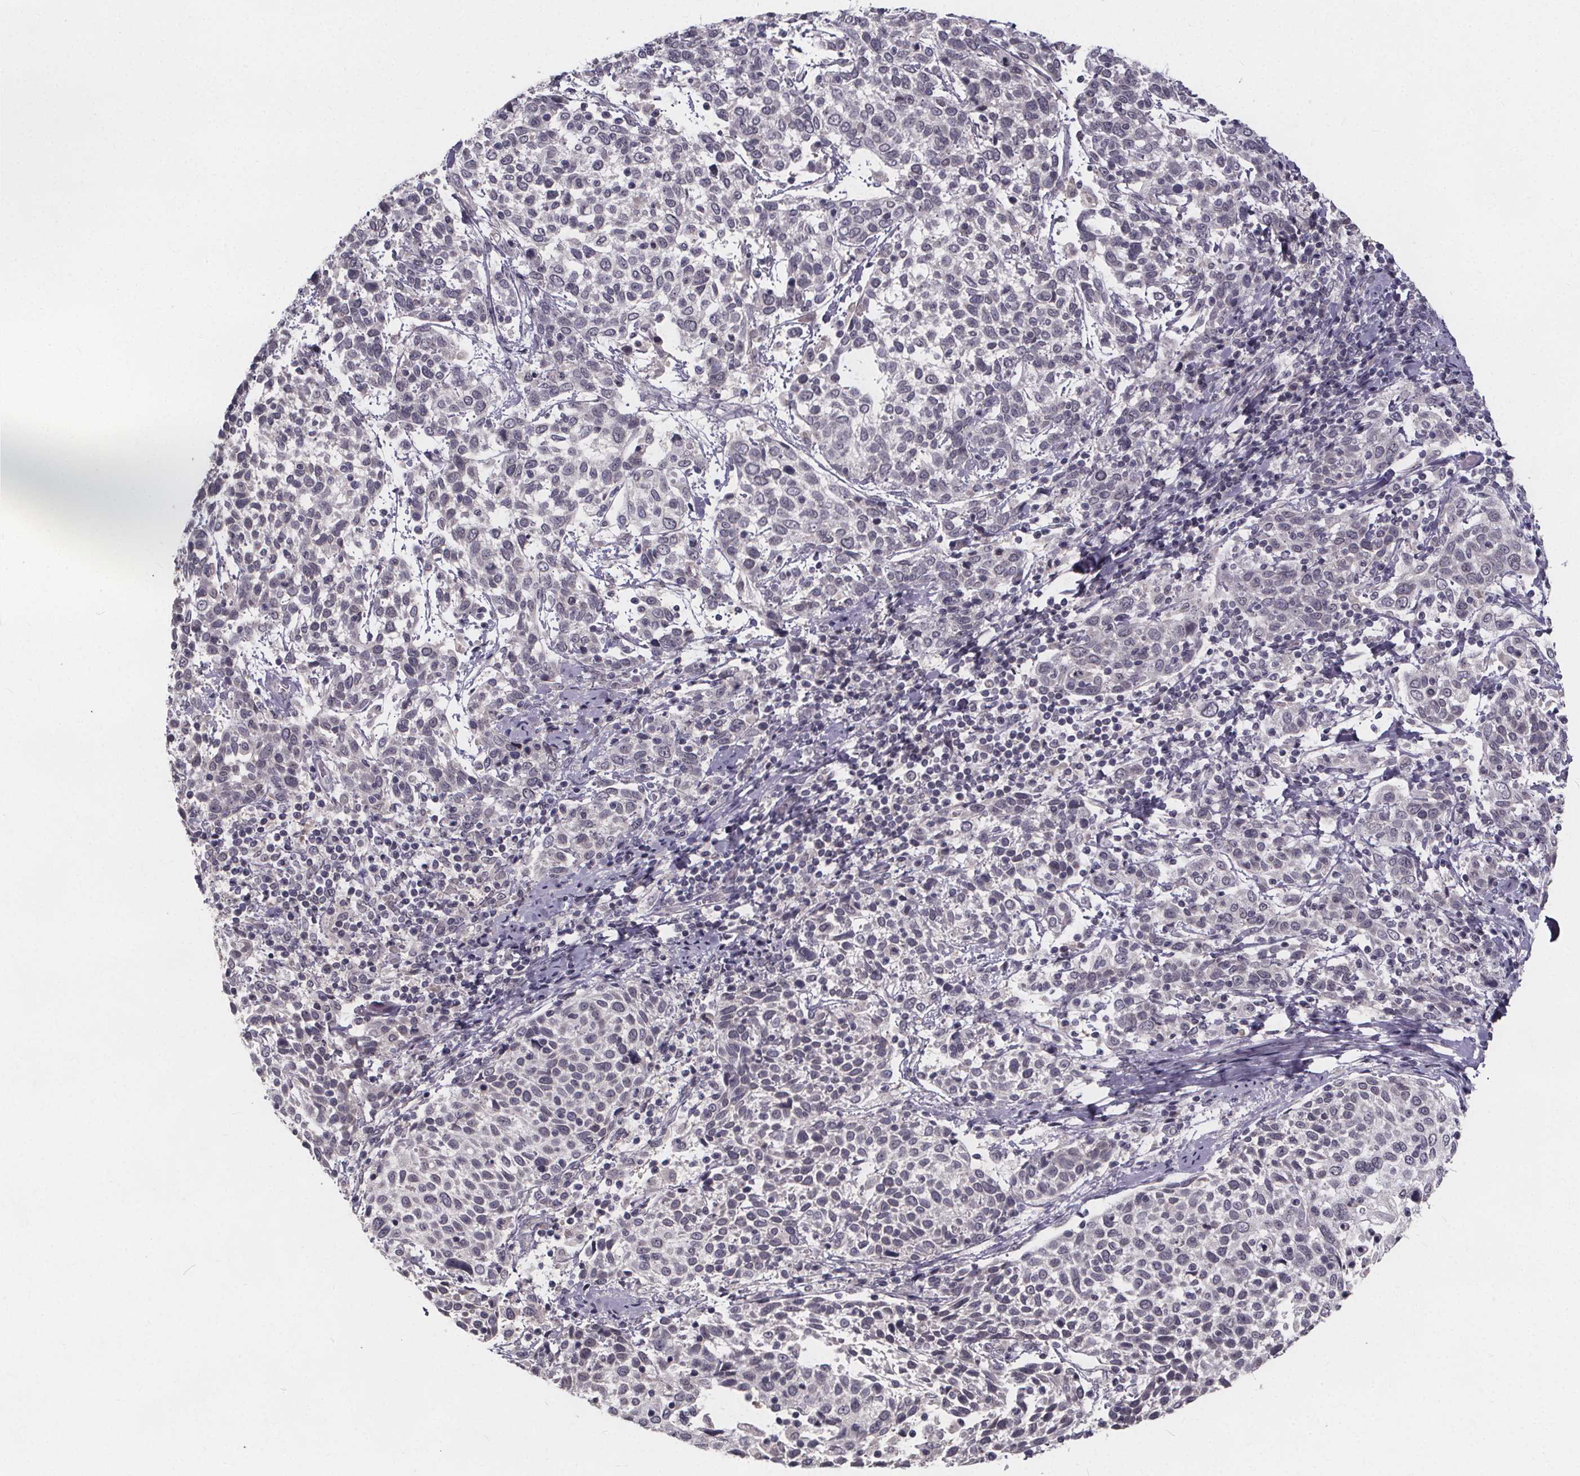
{"staining": {"intensity": "negative", "quantity": "none", "location": "none"}, "tissue": "cervical cancer", "cell_type": "Tumor cells", "image_type": "cancer", "snomed": [{"axis": "morphology", "description": "Squamous cell carcinoma, NOS"}, {"axis": "topography", "description": "Cervix"}], "caption": "Tumor cells are negative for protein expression in human squamous cell carcinoma (cervical). The staining is performed using DAB brown chromogen with nuclei counter-stained in using hematoxylin.", "gene": "FAM181B", "patient": {"sex": "female", "age": 61}}